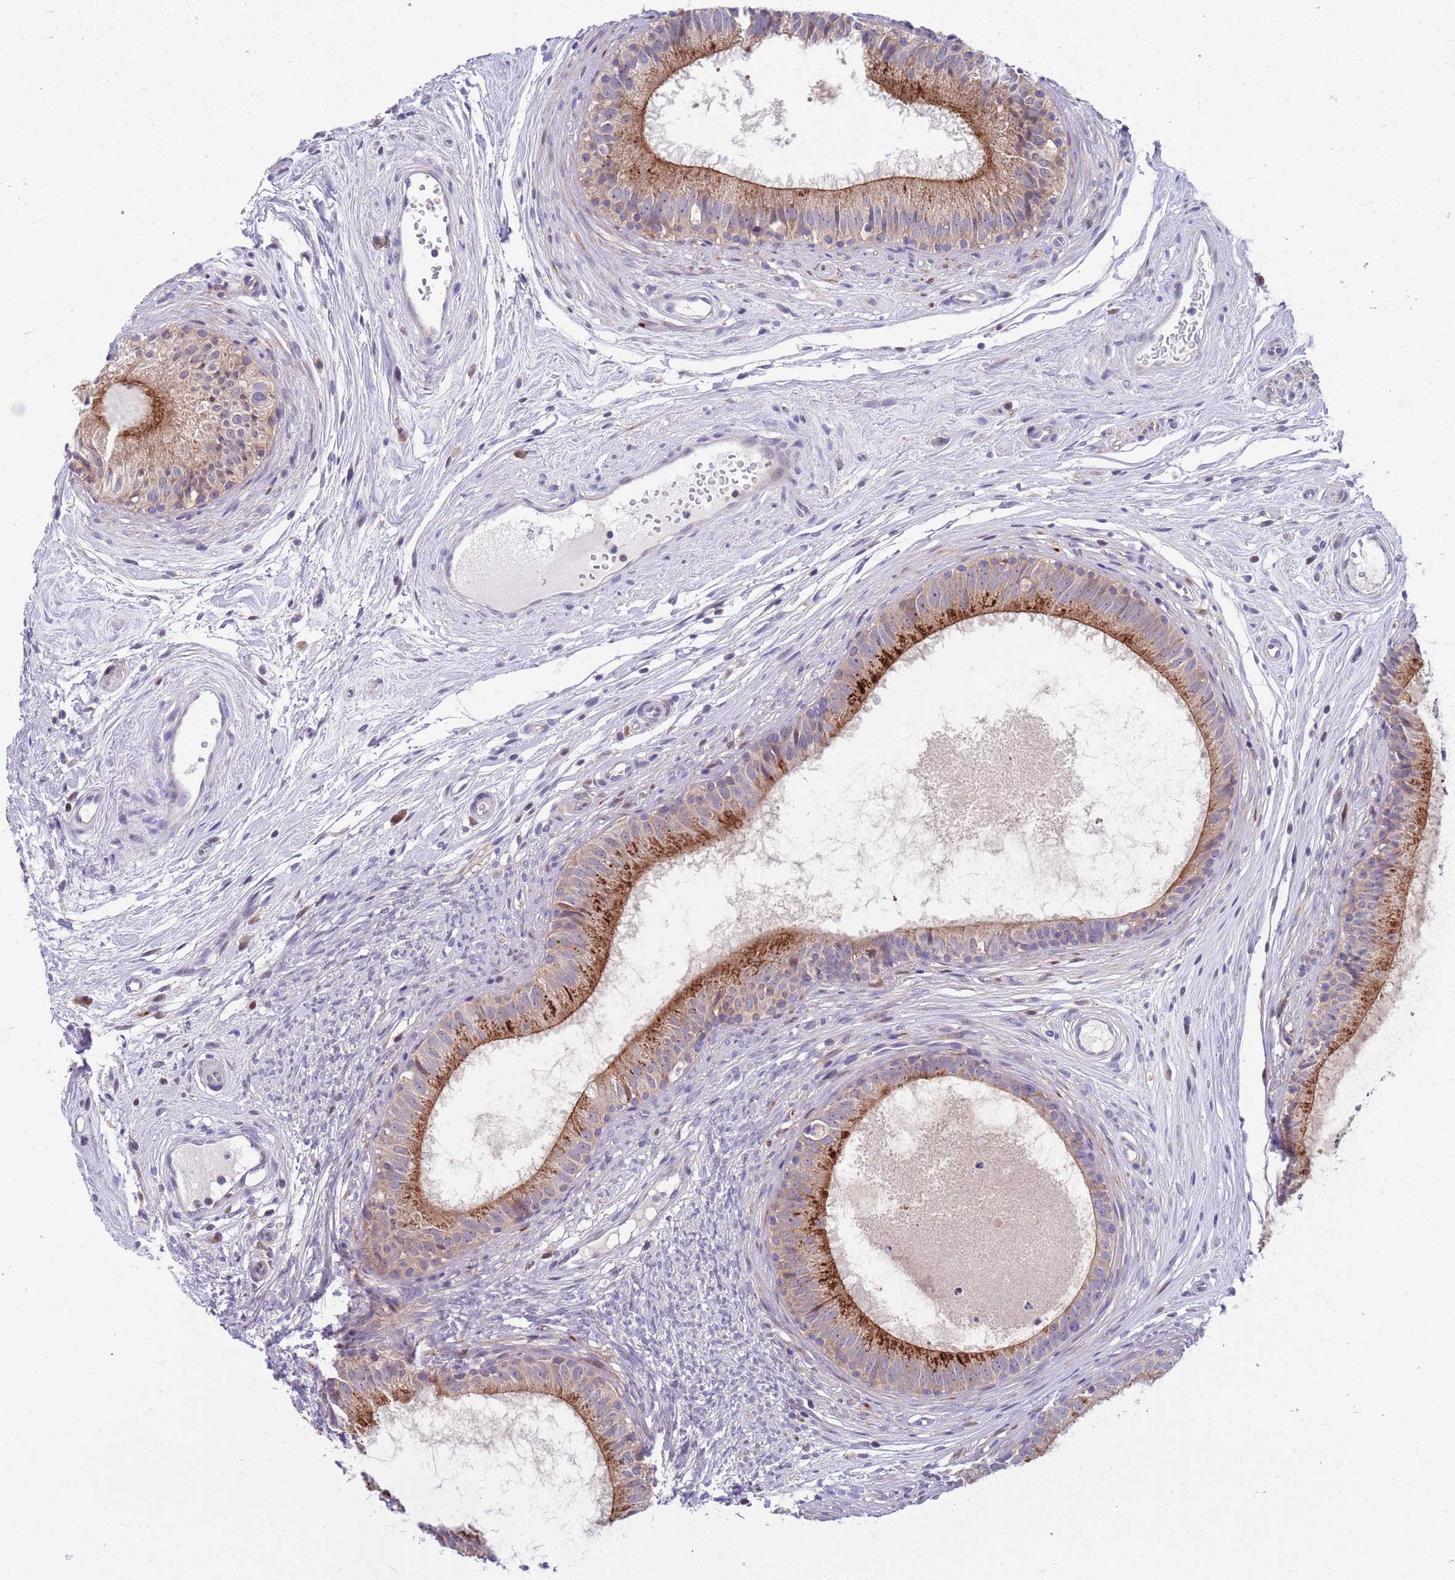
{"staining": {"intensity": "strong", "quantity": "25%-75%", "location": "cytoplasmic/membranous"}, "tissue": "epididymis", "cell_type": "Glandular cells", "image_type": "normal", "snomed": [{"axis": "morphology", "description": "Normal tissue, NOS"}, {"axis": "topography", "description": "Epididymis"}], "caption": "Immunohistochemistry (IHC) image of benign epididymis: human epididymis stained using immunohistochemistry displays high levels of strong protein expression localized specifically in the cytoplasmic/membranous of glandular cells, appearing as a cytoplasmic/membranous brown color.", "gene": "KLHL29", "patient": {"sex": "male", "age": 74}}